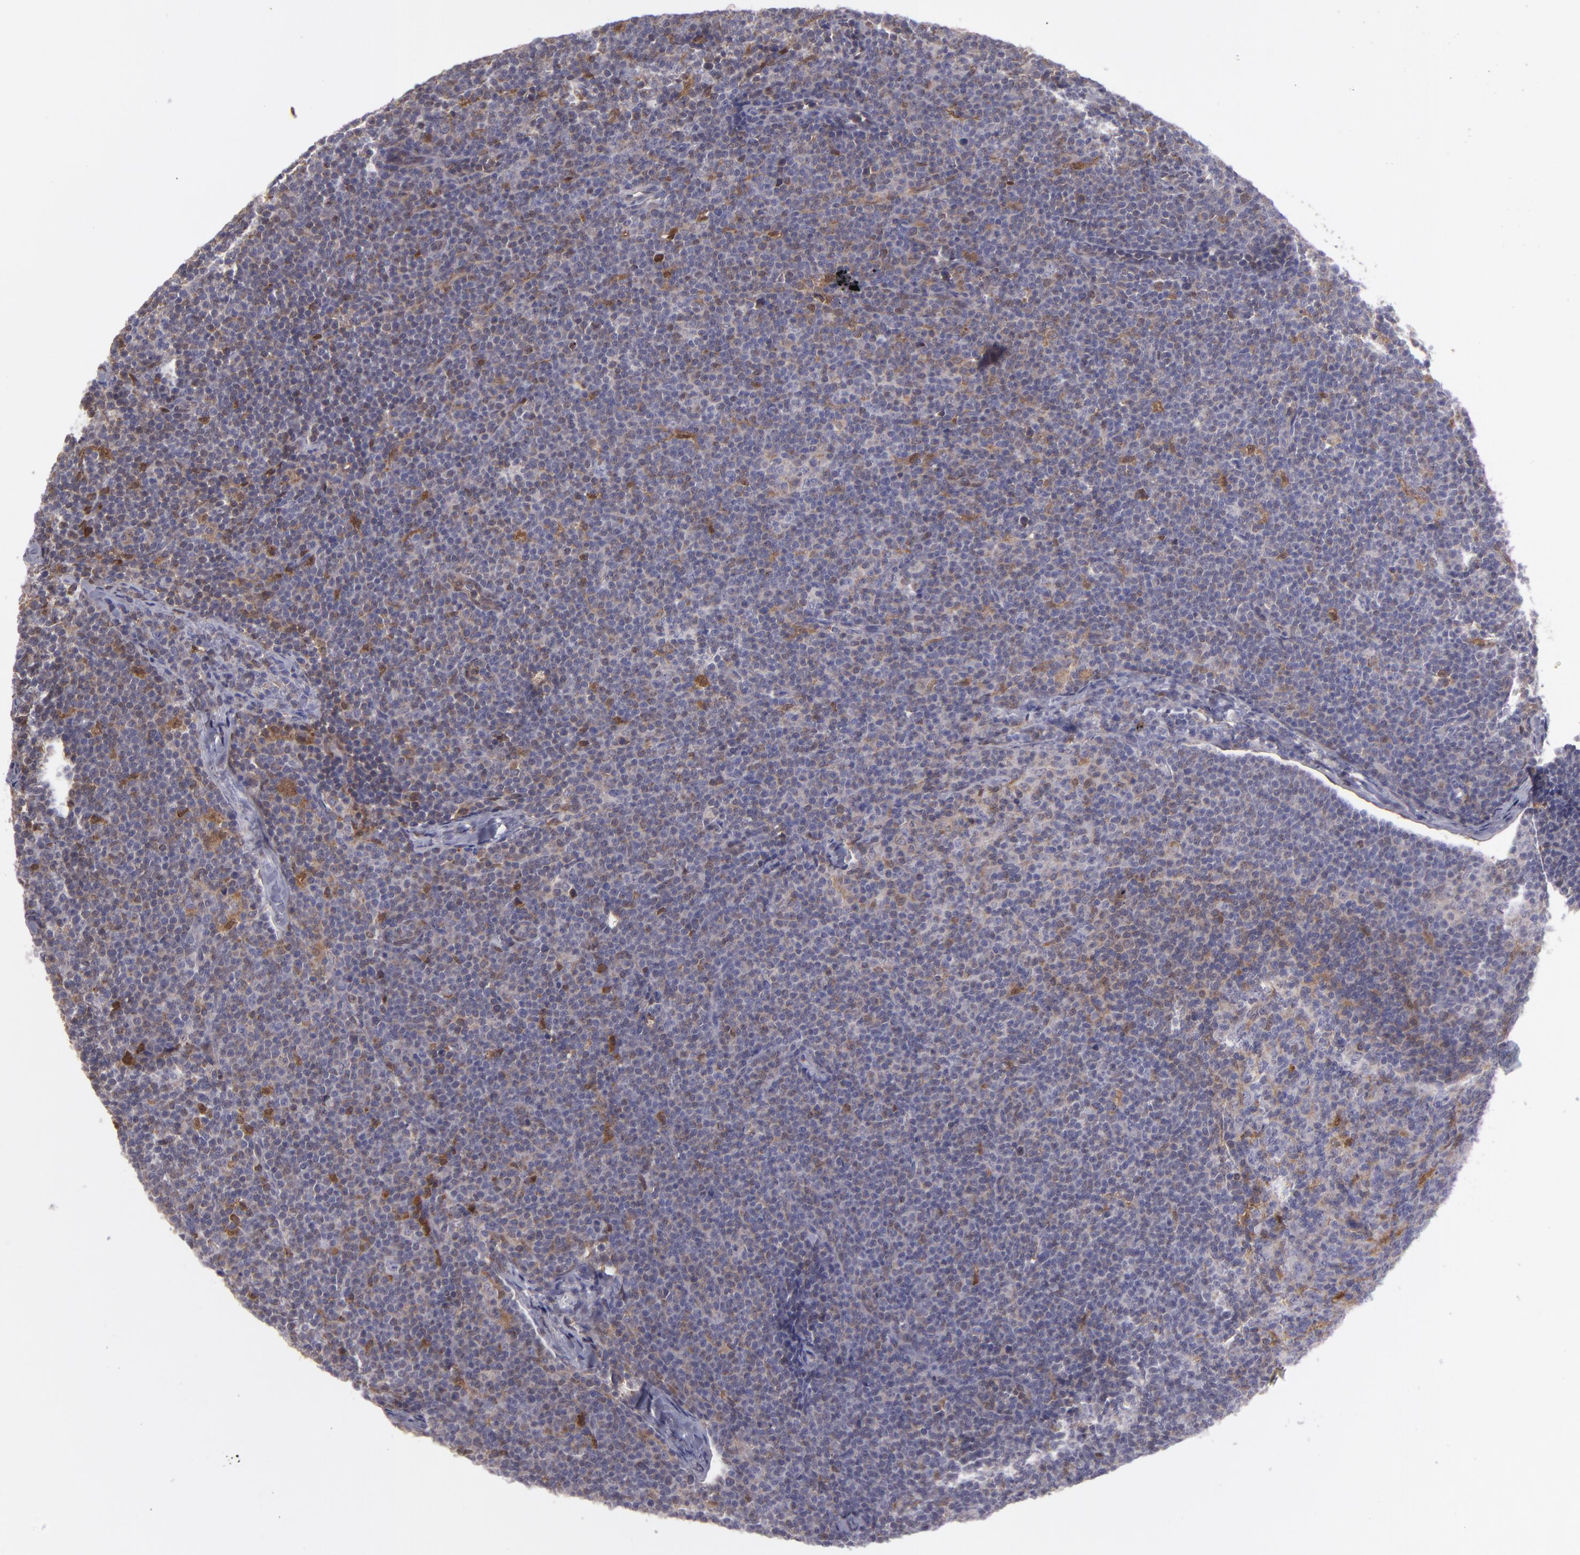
{"staining": {"intensity": "moderate", "quantity": "<25%", "location": "cytoplasmic/membranous"}, "tissue": "lymphoma", "cell_type": "Tumor cells", "image_type": "cancer", "snomed": [{"axis": "morphology", "description": "Malignant lymphoma, non-Hodgkin's type, High grade"}, {"axis": "topography", "description": "Lymph node"}], "caption": "Protein expression analysis of malignant lymphoma, non-Hodgkin's type (high-grade) demonstrates moderate cytoplasmic/membranous expression in about <25% of tumor cells.", "gene": "FHIT", "patient": {"sex": "female", "age": 58}}